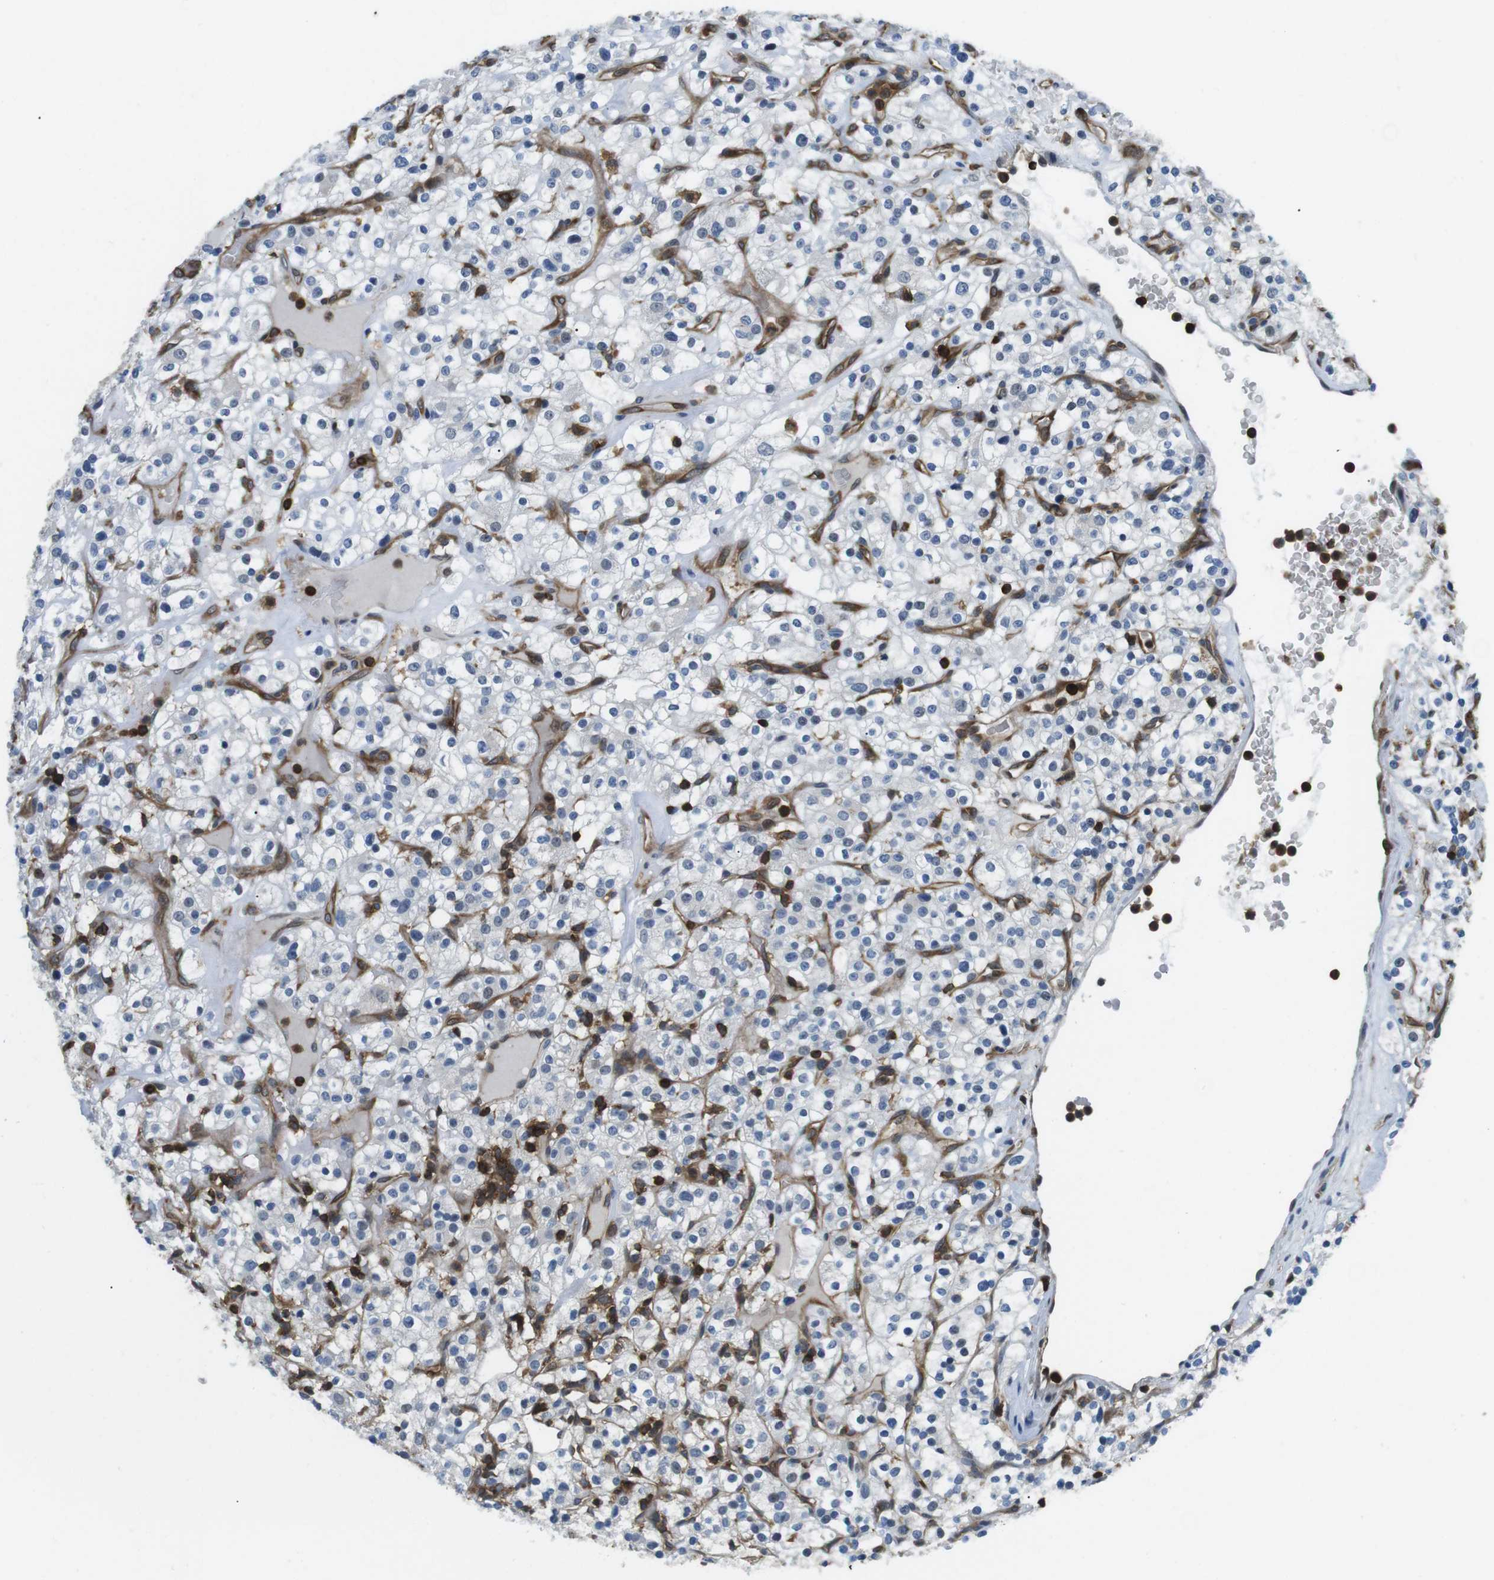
{"staining": {"intensity": "negative", "quantity": "none", "location": "none"}, "tissue": "renal cancer", "cell_type": "Tumor cells", "image_type": "cancer", "snomed": [{"axis": "morphology", "description": "Normal tissue, NOS"}, {"axis": "morphology", "description": "Adenocarcinoma, NOS"}, {"axis": "topography", "description": "Kidney"}], "caption": "DAB immunohistochemical staining of human renal adenocarcinoma reveals no significant expression in tumor cells.", "gene": "STK10", "patient": {"sex": "female", "age": 72}}